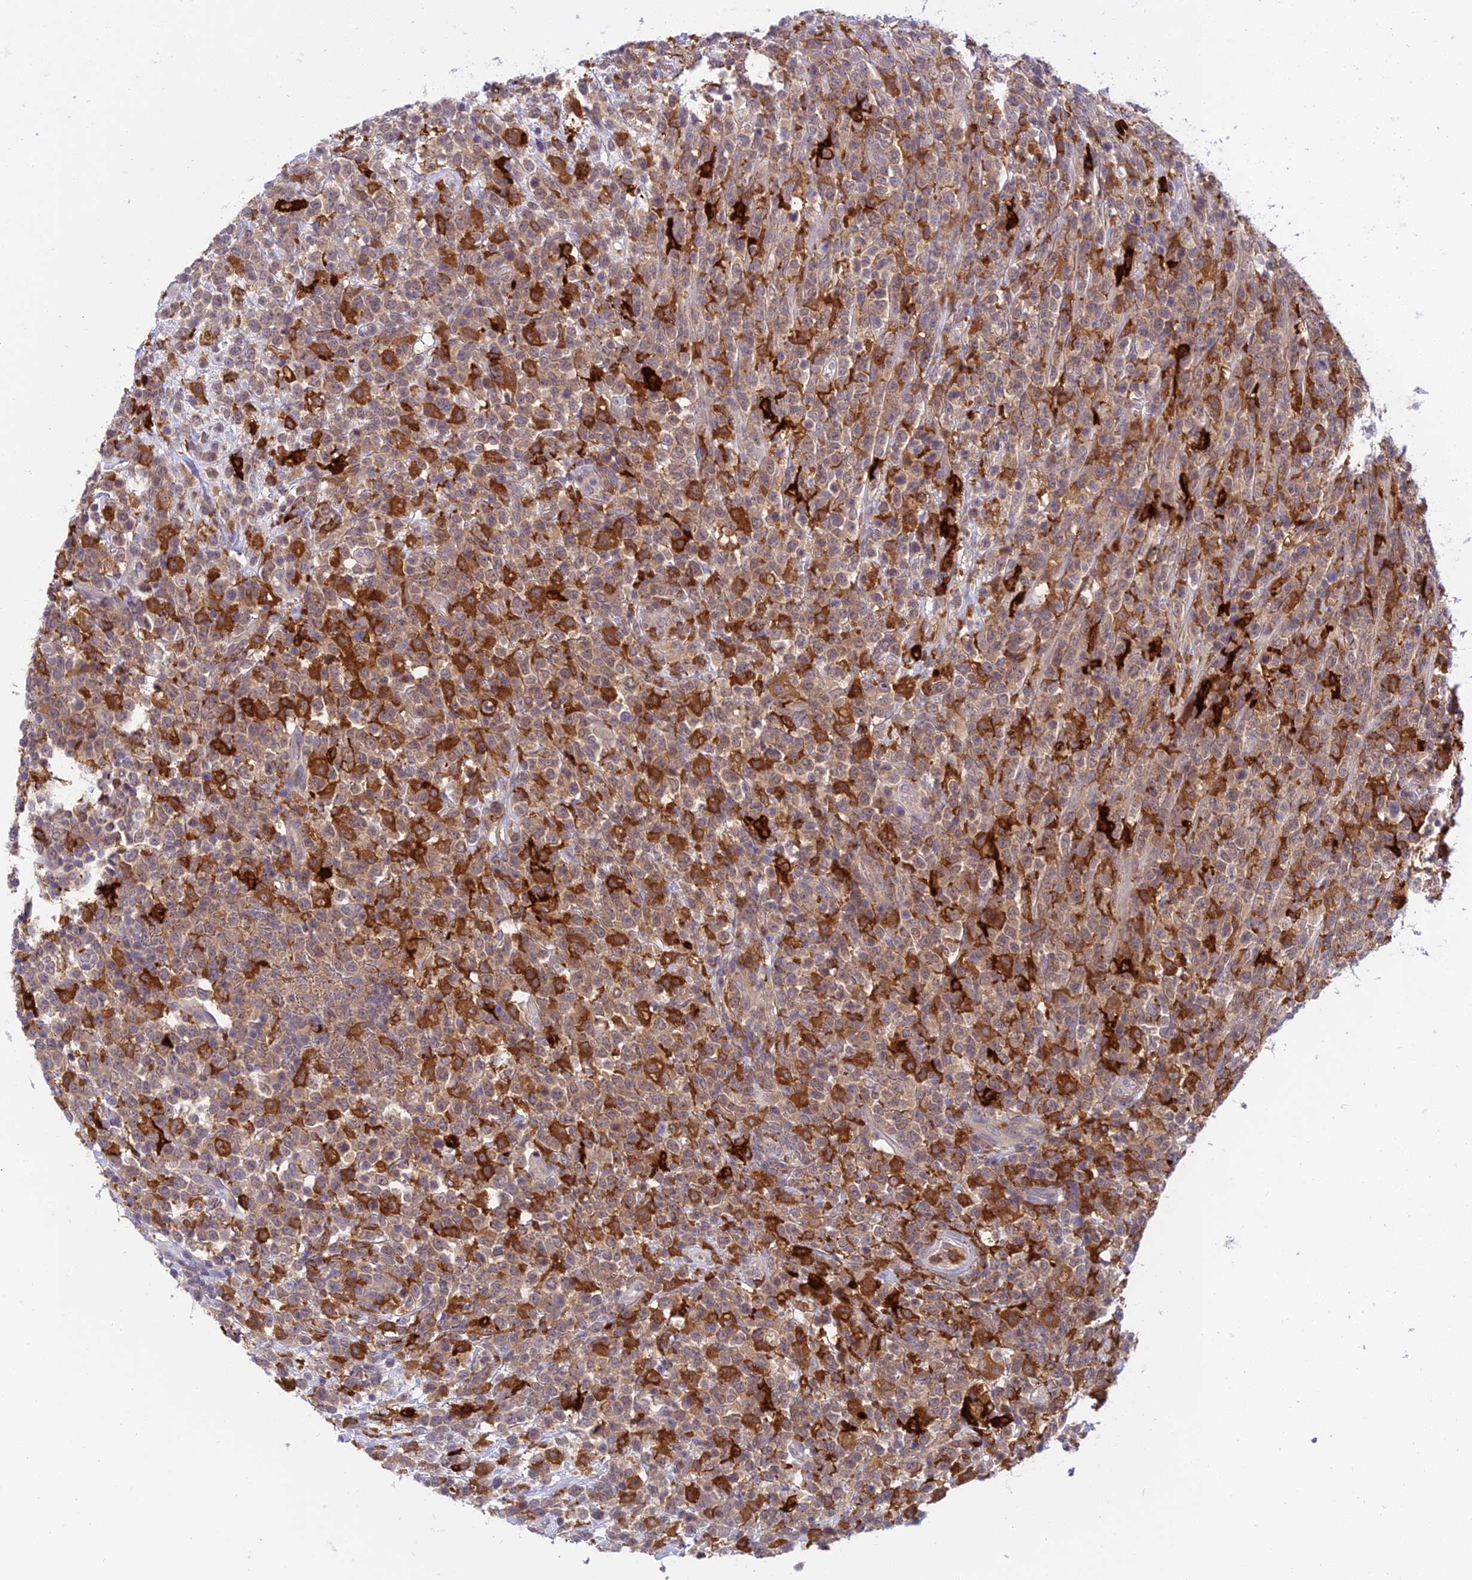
{"staining": {"intensity": "moderate", "quantity": "25%-75%", "location": "cytoplasmic/membranous"}, "tissue": "lymphoma", "cell_type": "Tumor cells", "image_type": "cancer", "snomed": [{"axis": "morphology", "description": "Malignant lymphoma, non-Hodgkin's type, High grade"}, {"axis": "topography", "description": "Colon"}], "caption": "An immunohistochemistry histopathology image of tumor tissue is shown. Protein staining in brown labels moderate cytoplasmic/membranous positivity in lymphoma within tumor cells.", "gene": "UBE2G1", "patient": {"sex": "female", "age": 53}}